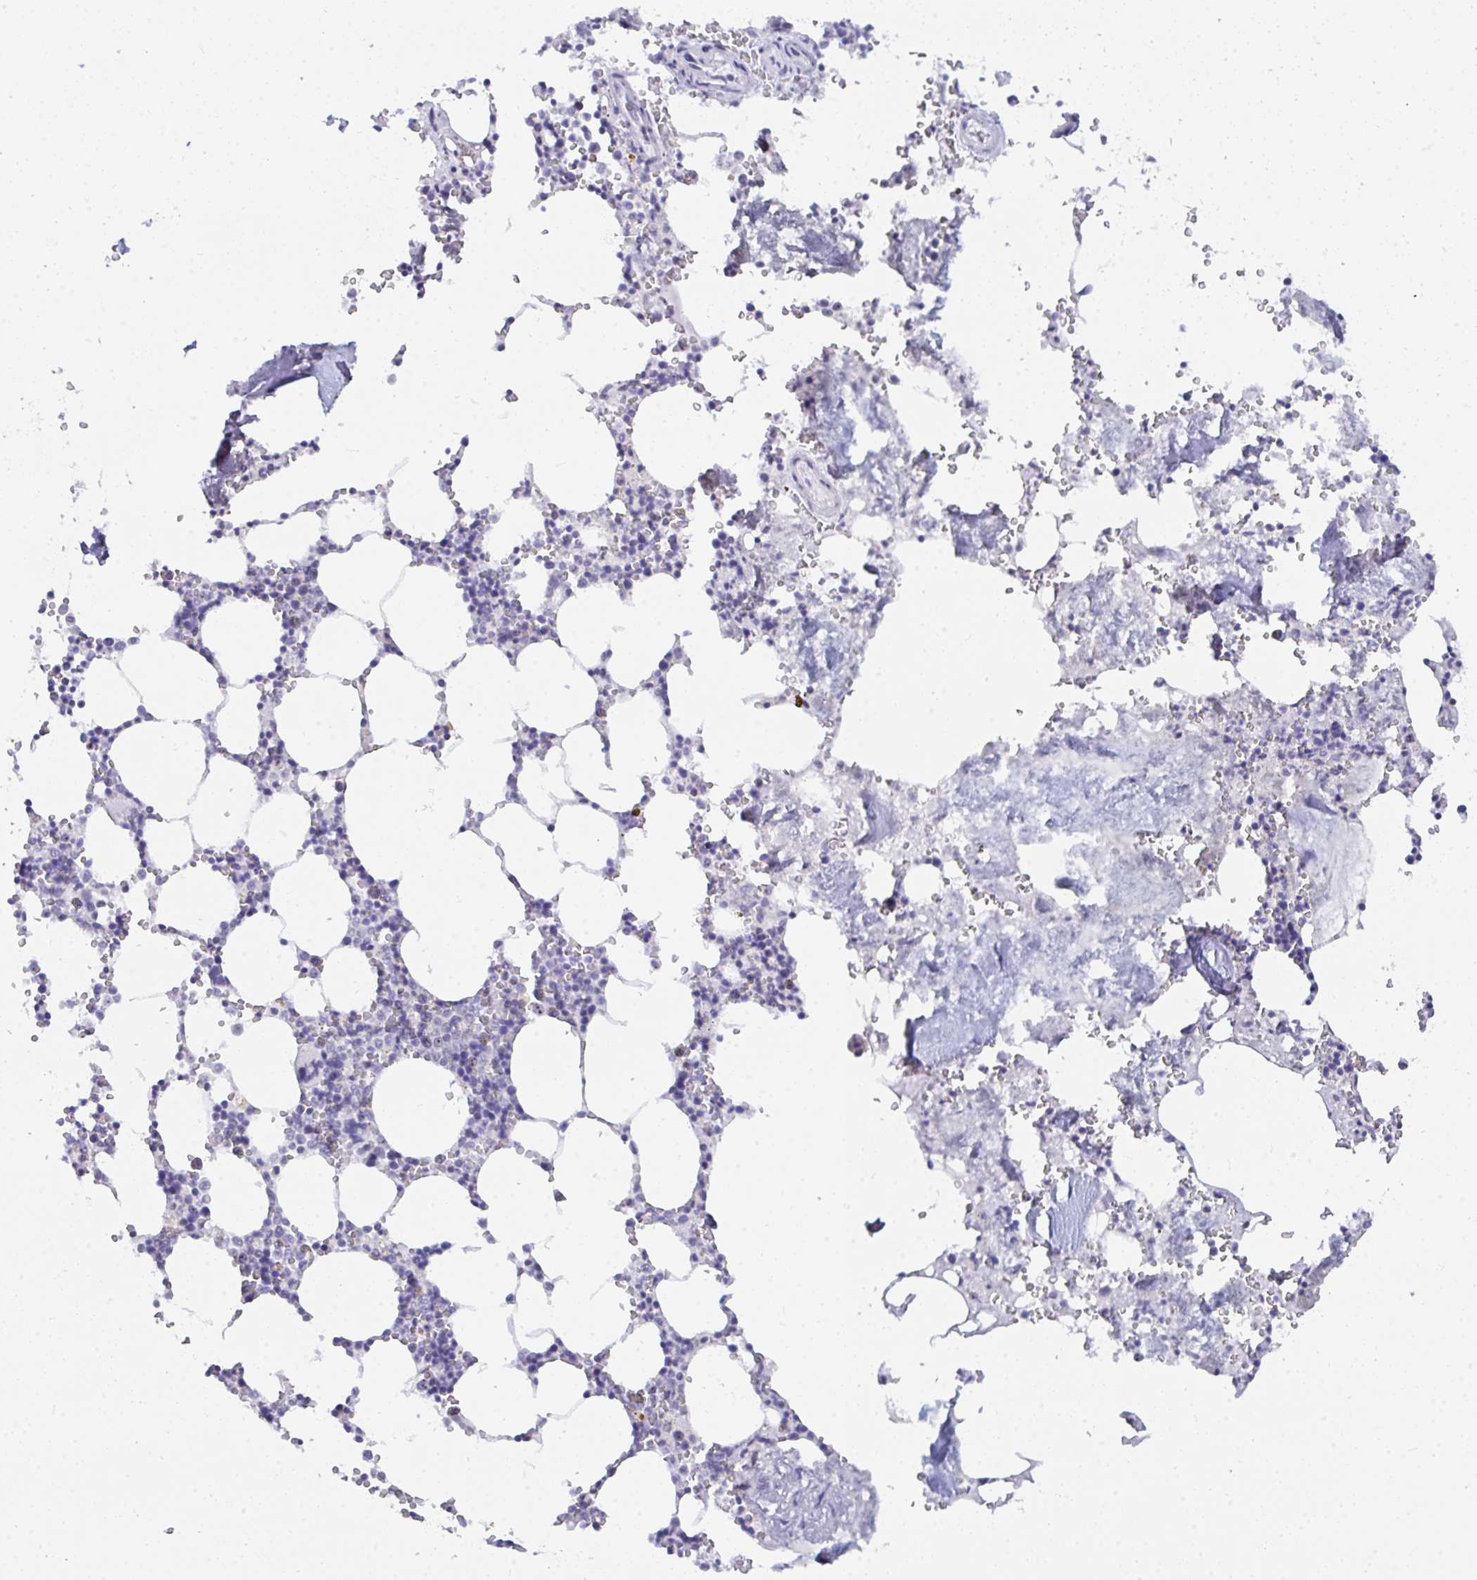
{"staining": {"intensity": "negative", "quantity": "none", "location": "none"}, "tissue": "bone marrow", "cell_type": "Hematopoietic cells", "image_type": "normal", "snomed": [{"axis": "morphology", "description": "Normal tissue, NOS"}, {"axis": "topography", "description": "Bone marrow"}], "caption": "Immunohistochemical staining of normal human bone marrow reveals no significant staining in hematopoietic cells.", "gene": "NOP10", "patient": {"sex": "male", "age": 54}}